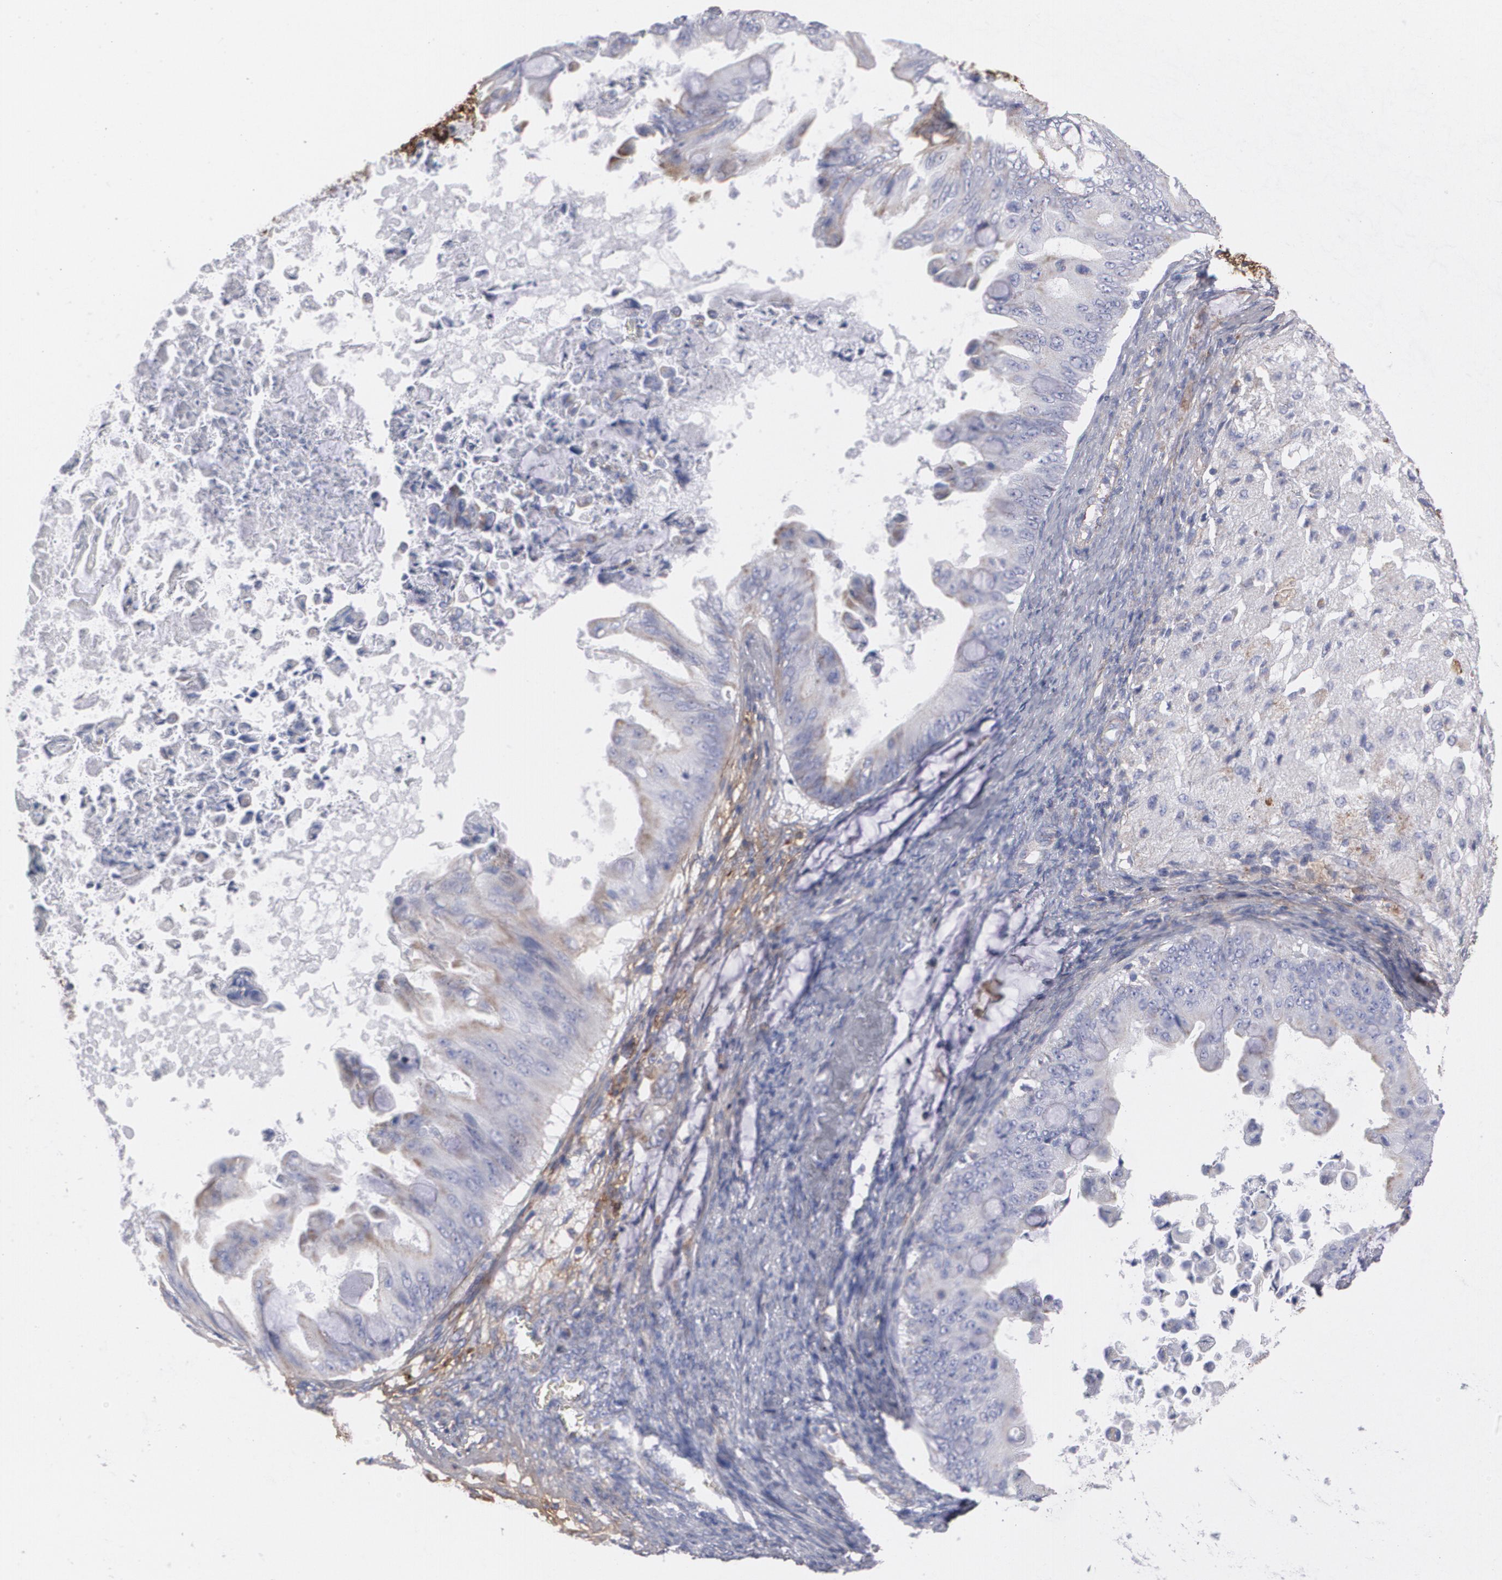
{"staining": {"intensity": "weak", "quantity": "25%-75%", "location": "cytoplasmic/membranous"}, "tissue": "ovarian cancer", "cell_type": "Tumor cells", "image_type": "cancer", "snomed": [{"axis": "morphology", "description": "Cystadenocarcinoma, mucinous, NOS"}, {"axis": "topography", "description": "Ovary"}], "caption": "High-magnification brightfield microscopy of ovarian mucinous cystadenocarcinoma stained with DAB (3,3'-diaminobenzidine) (brown) and counterstained with hematoxylin (blue). tumor cells exhibit weak cytoplasmic/membranous staining is seen in approximately25%-75% of cells. Nuclei are stained in blue.", "gene": "FBLN1", "patient": {"sex": "female", "age": 37}}